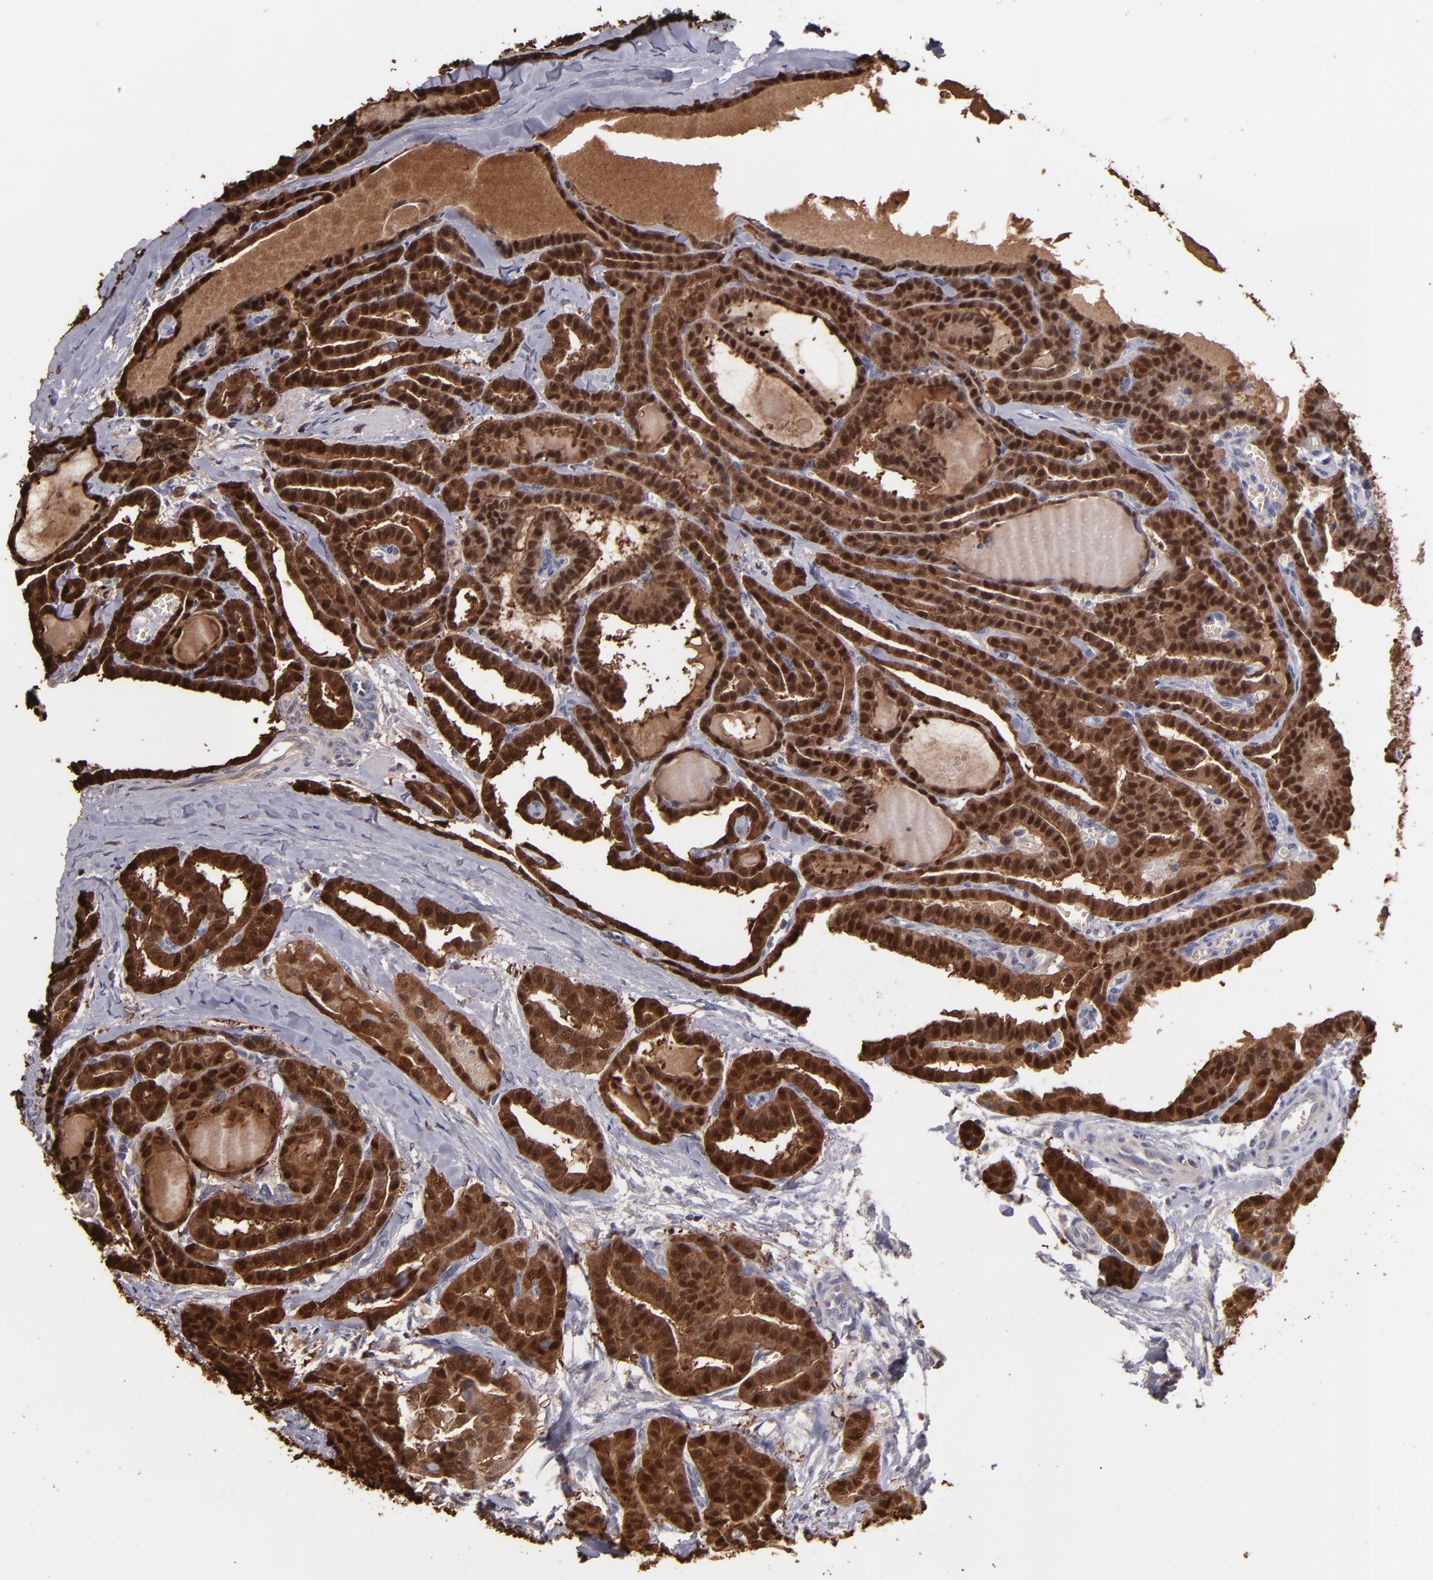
{"staining": {"intensity": "strong", "quantity": ">75%", "location": "cytoplasmic/membranous,nuclear"}, "tissue": "thyroid cancer", "cell_type": "Tumor cells", "image_type": "cancer", "snomed": [{"axis": "morphology", "description": "Carcinoma, NOS"}, {"axis": "topography", "description": "Thyroid gland"}], "caption": "Approximately >75% of tumor cells in human thyroid cancer reveal strong cytoplasmic/membranous and nuclear protein positivity as visualized by brown immunohistochemical staining.", "gene": "S100A1", "patient": {"sex": "female", "age": 91}}